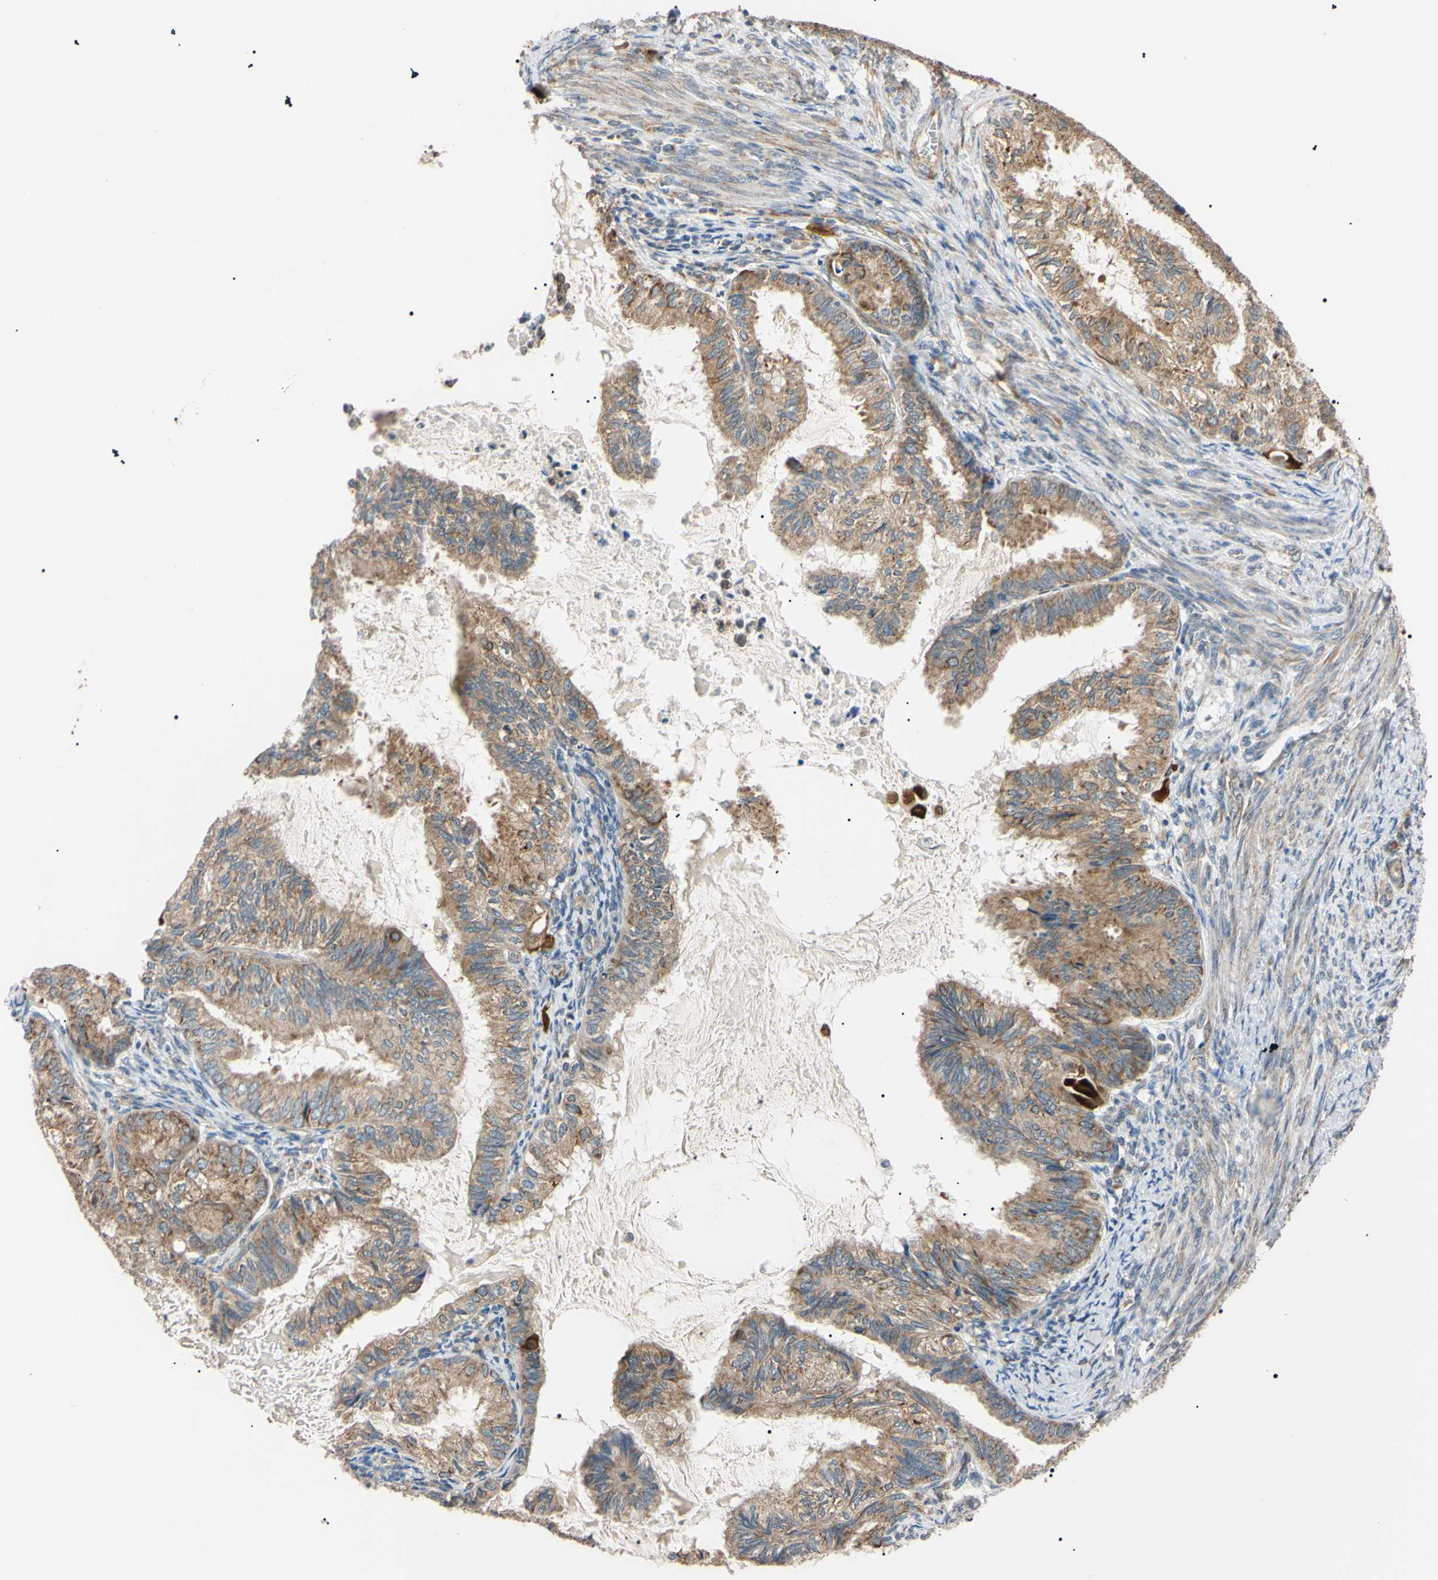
{"staining": {"intensity": "moderate", "quantity": ">75%", "location": "cytoplasmic/membranous"}, "tissue": "cervical cancer", "cell_type": "Tumor cells", "image_type": "cancer", "snomed": [{"axis": "morphology", "description": "Normal tissue, NOS"}, {"axis": "morphology", "description": "Adenocarcinoma, NOS"}, {"axis": "topography", "description": "Cervix"}, {"axis": "topography", "description": "Endometrium"}], "caption": "DAB (3,3'-diaminobenzidine) immunohistochemical staining of cervical cancer (adenocarcinoma) reveals moderate cytoplasmic/membranous protein positivity in approximately >75% of tumor cells.", "gene": "VAPA", "patient": {"sex": "female", "age": 86}}